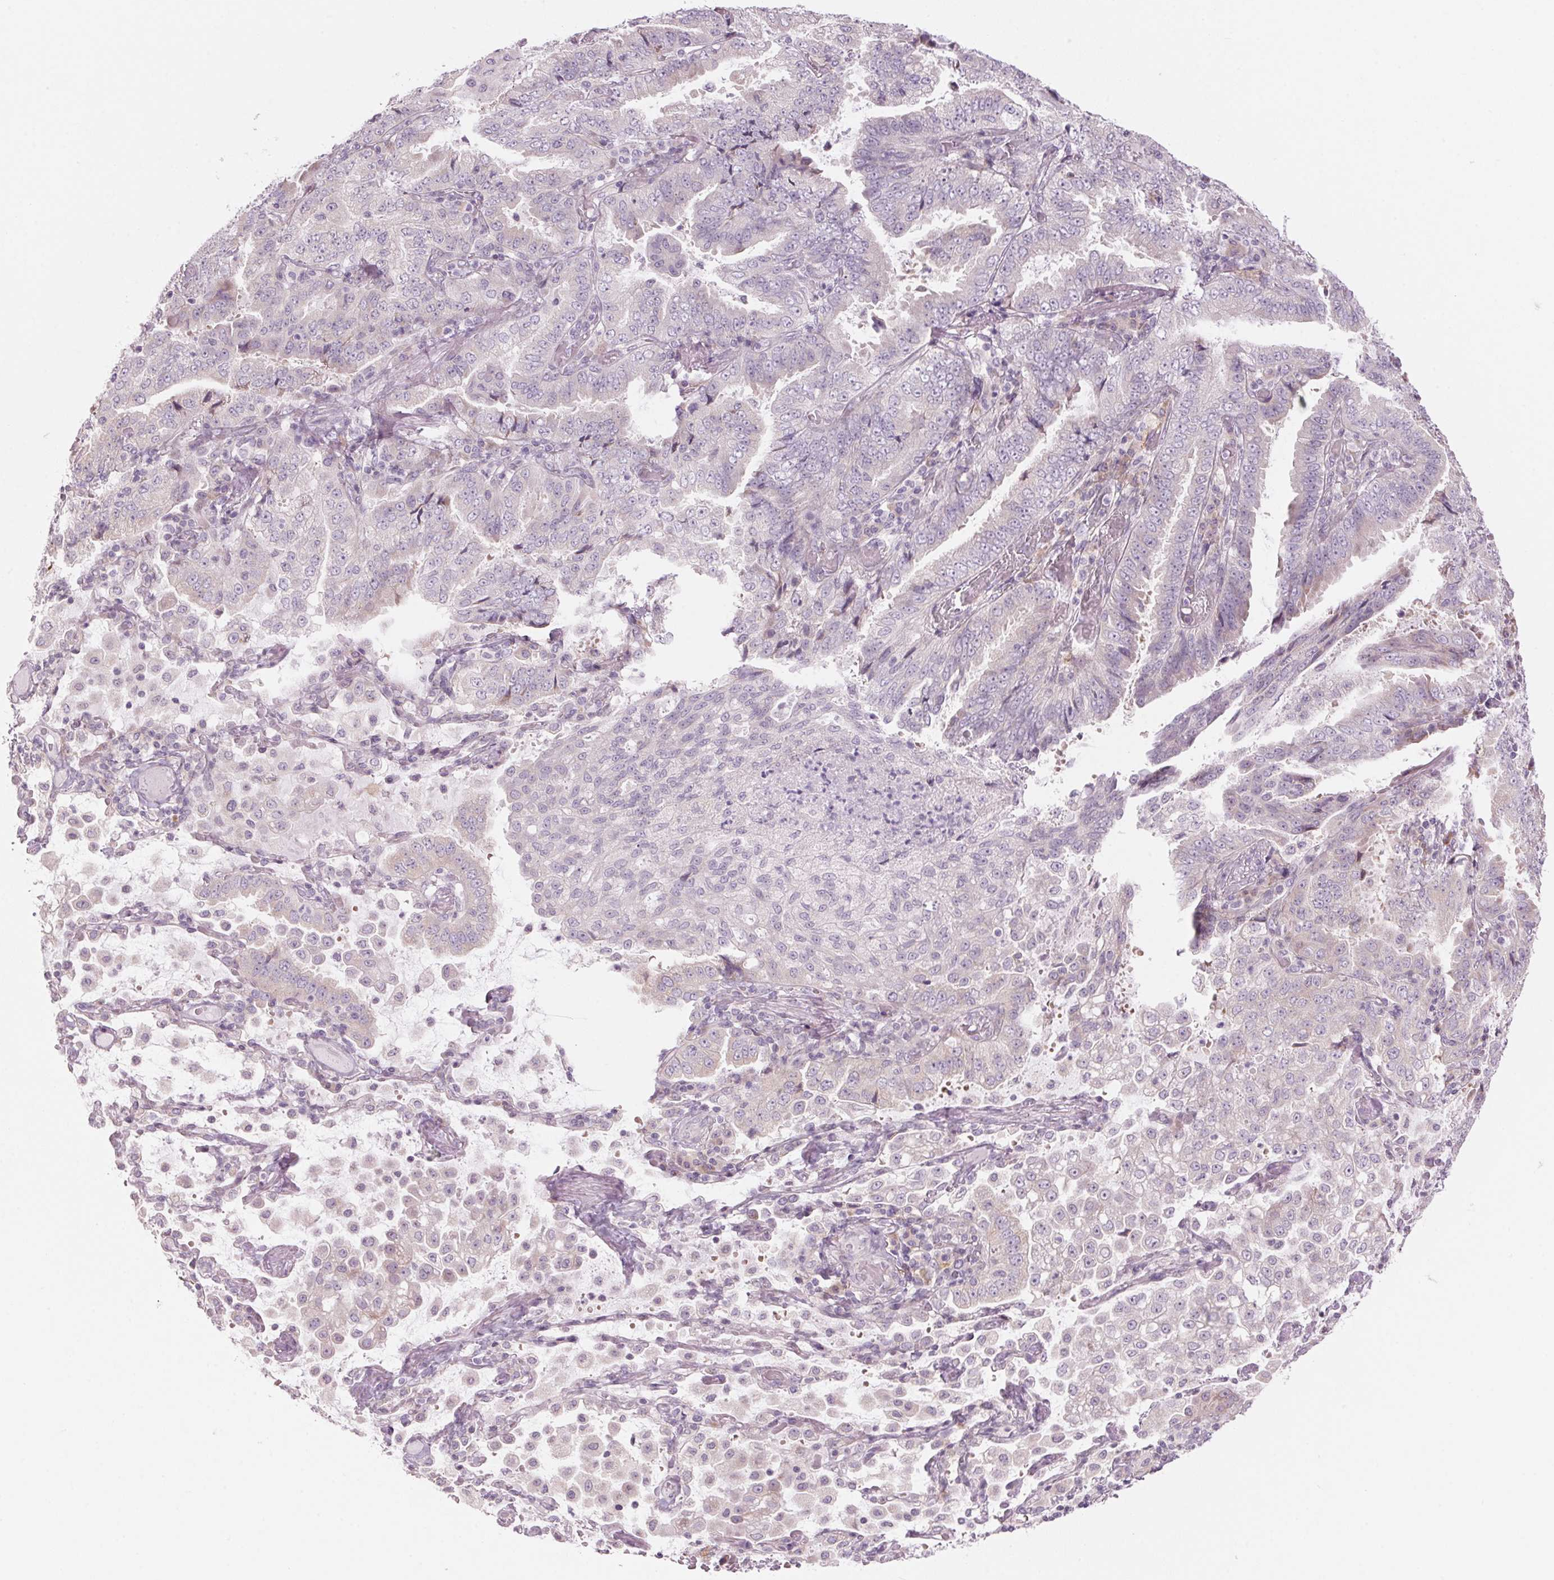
{"staining": {"intensity": "negative", "quantity": "none", "location": "none"}, "tissue": "lung cancer", "cell_type": "Tumor cells", "image_type": "cancer", "snomed": [{"axis": "morphology", "description": "Aneuploidy"}, {"axis": "morphology", "description": "Adenocarcinoma, NOS"}, {"axis": "morphology", "description": "Adenocarcinoma, metastatic, NOS"}, {"axis": "topography", "description": "Lymph node"}, {"axis": "topography", "description": "Lung"}], "caption": "This is a histopathology image of IHC staining of adenocarcinoma (lung), which shows no positivity in tumor cells.", "gene": "GNMT", "patient": {"sex": "female", "age": 48}}